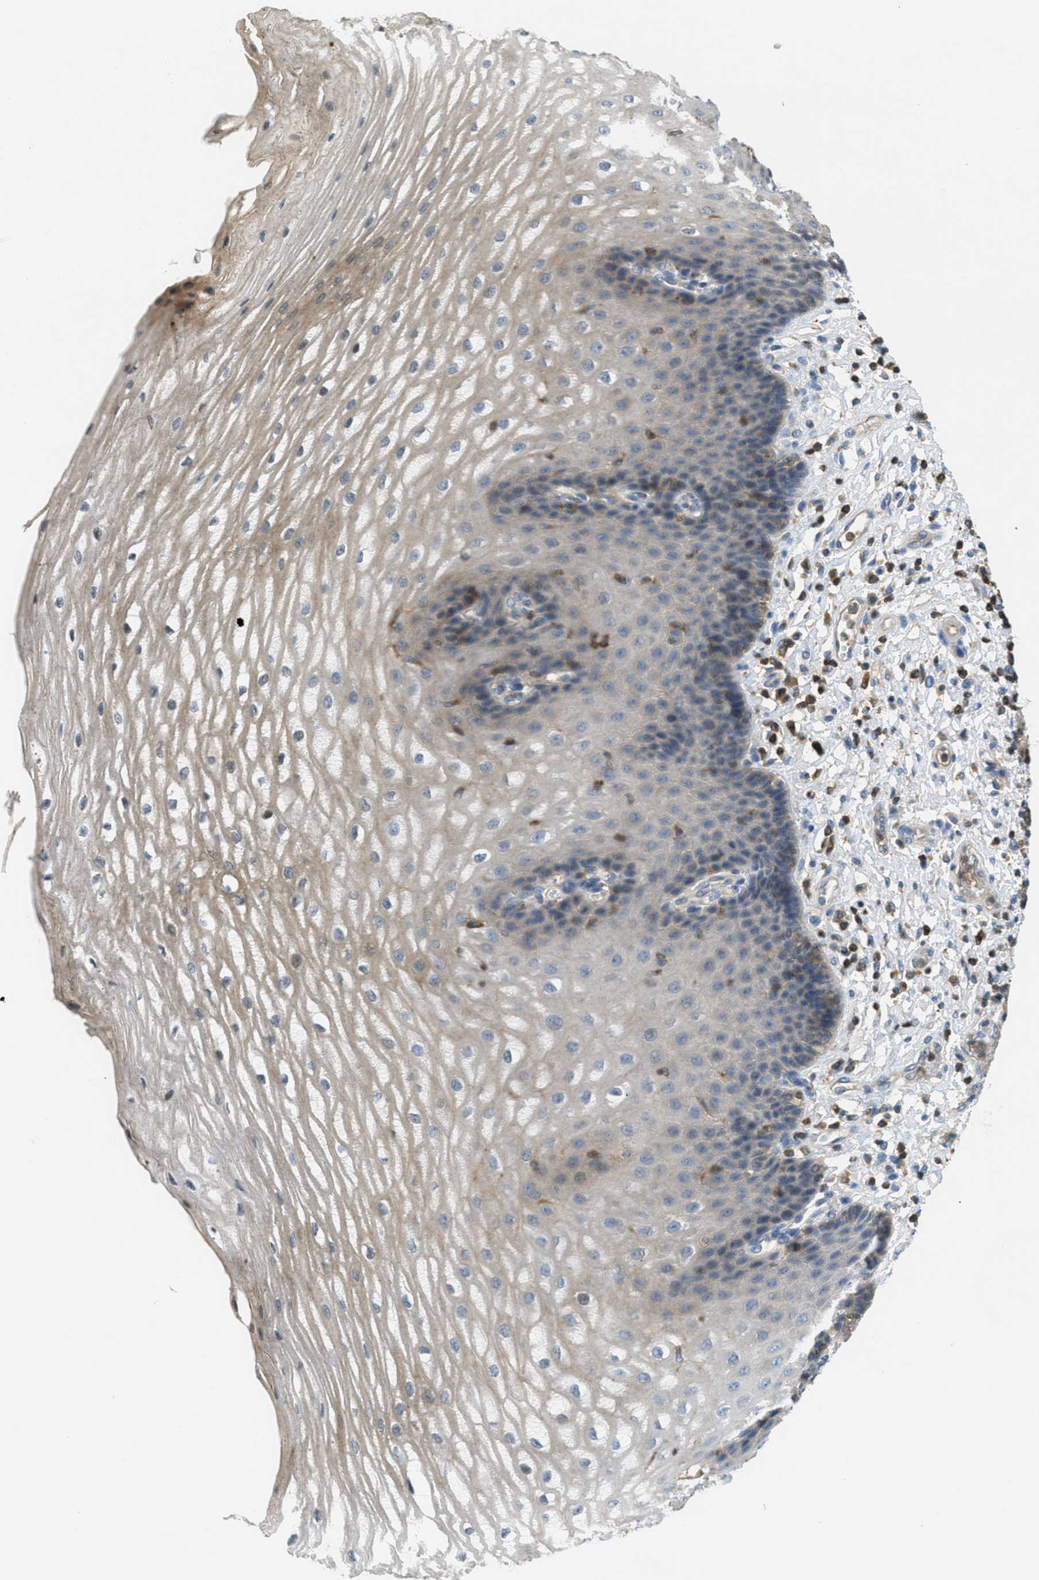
{"staining": {"intensity": "moderate", "quantity": "<25%", "location": "cytoplasmic/membranous"}, "tissue": "esophagus", "cell_type": "Squamous epithelial cells", "image_type": "normal", "snomed": [{"axis": "morphology", "description": "Normal tissue, NOS"}, {"axis": "topography", "description": "Esophagus"}], "caption": "Brown immunohistochemical staining in normal human esophagus demonstrates moderate cytoplasmic/membranous staining in approximately <25% of squamous epithelial cells. (Stains: DAB (3,3'-diaminobenzidine) in brown, nuclei in blue, Microscopy: brightfield microscopy at high magnification).", "gene": "GRIK2", "patient": {"sex": "male", "age": 54}}